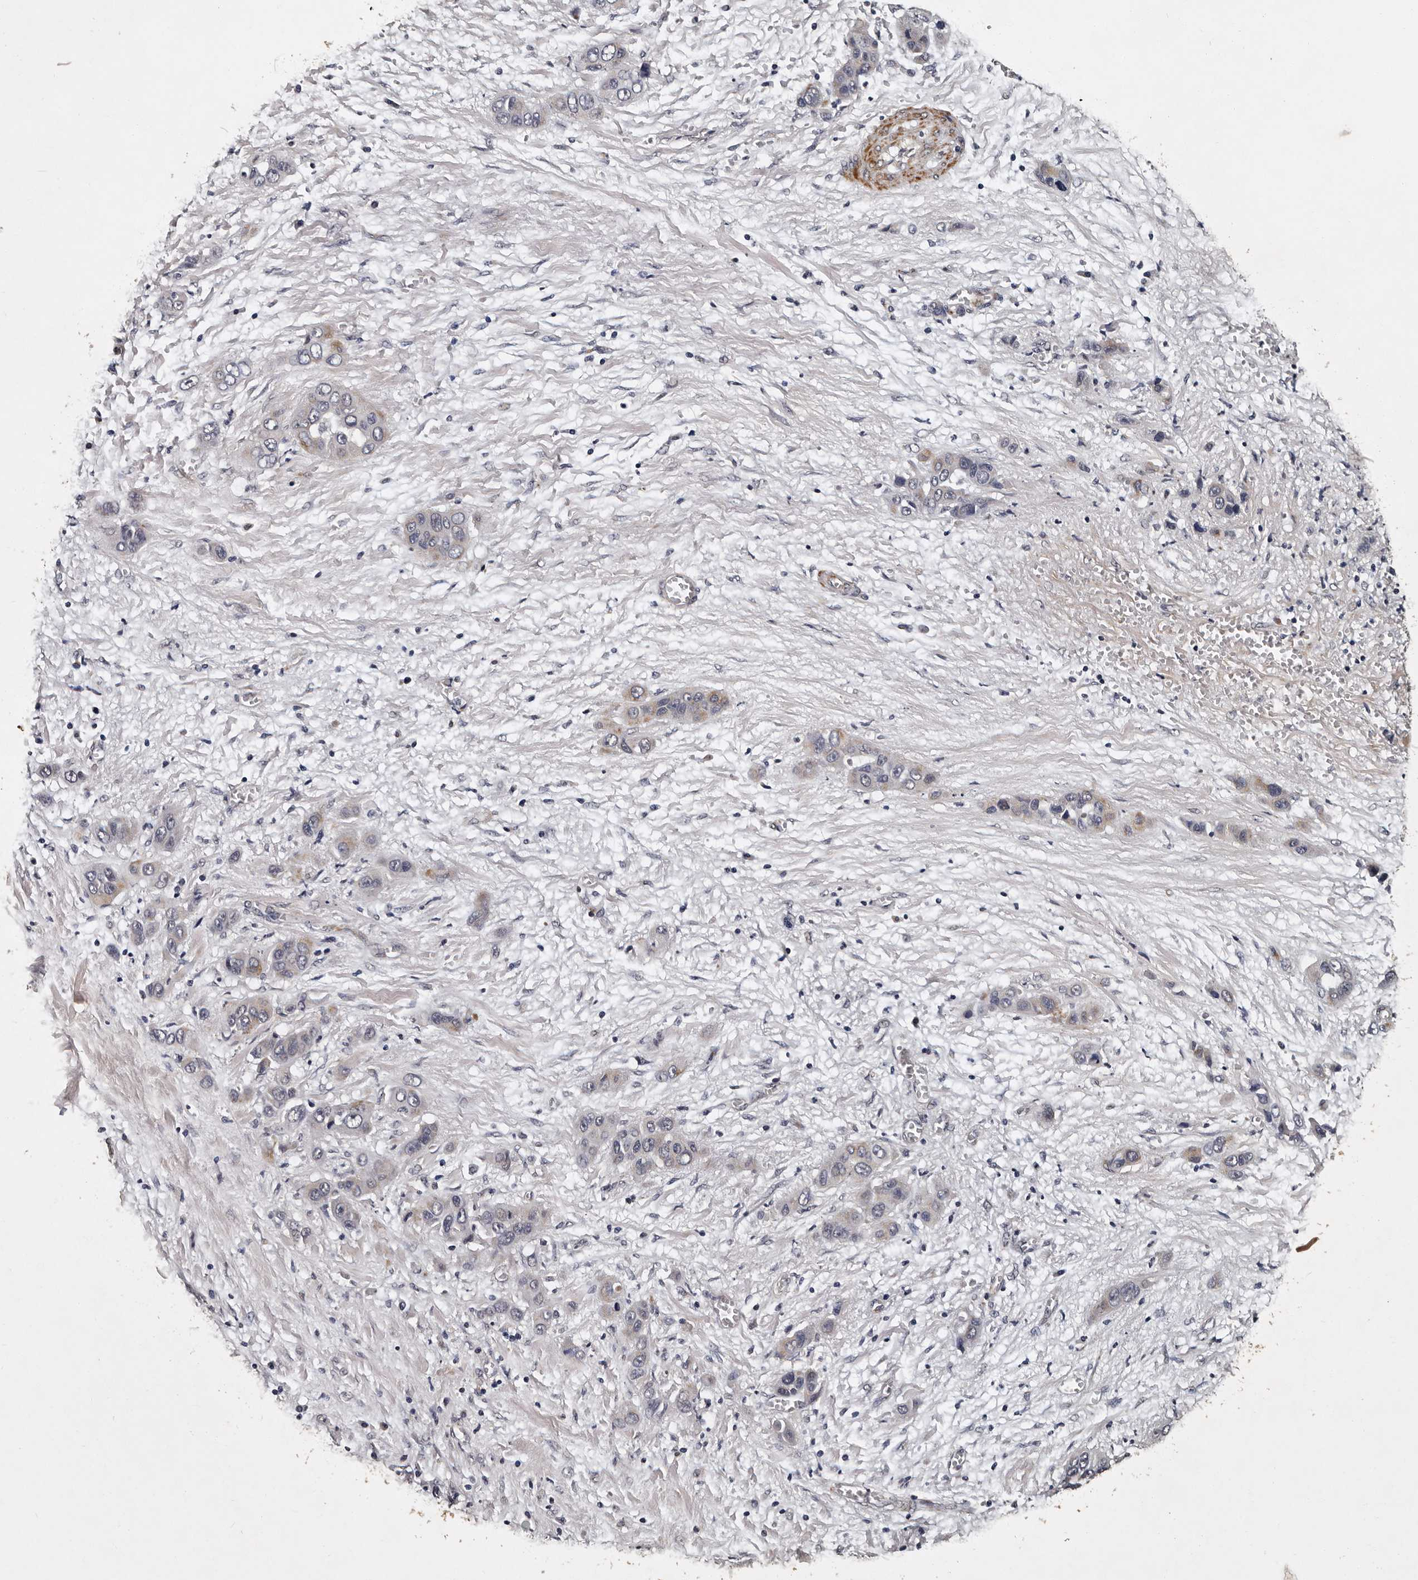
{"staining": {"intensity": "negative", "quantity": "none", "location": "none"}, "tissue": "liver cancer", "cell_type": "Tumor cells", "image_type": "cancer", "snomed": [{"axis": "morphology", "description": "Cholangiocarcinoma"}, {"axis": "topography", "description": "Liver"}], "caption": "Human liver cholangiocarcinoma stained for a protein using immunohistochemistry reveals no expression in tumor cells.", "gene": "CPNE3", "patient": {"sex": "female", "age": 52}}